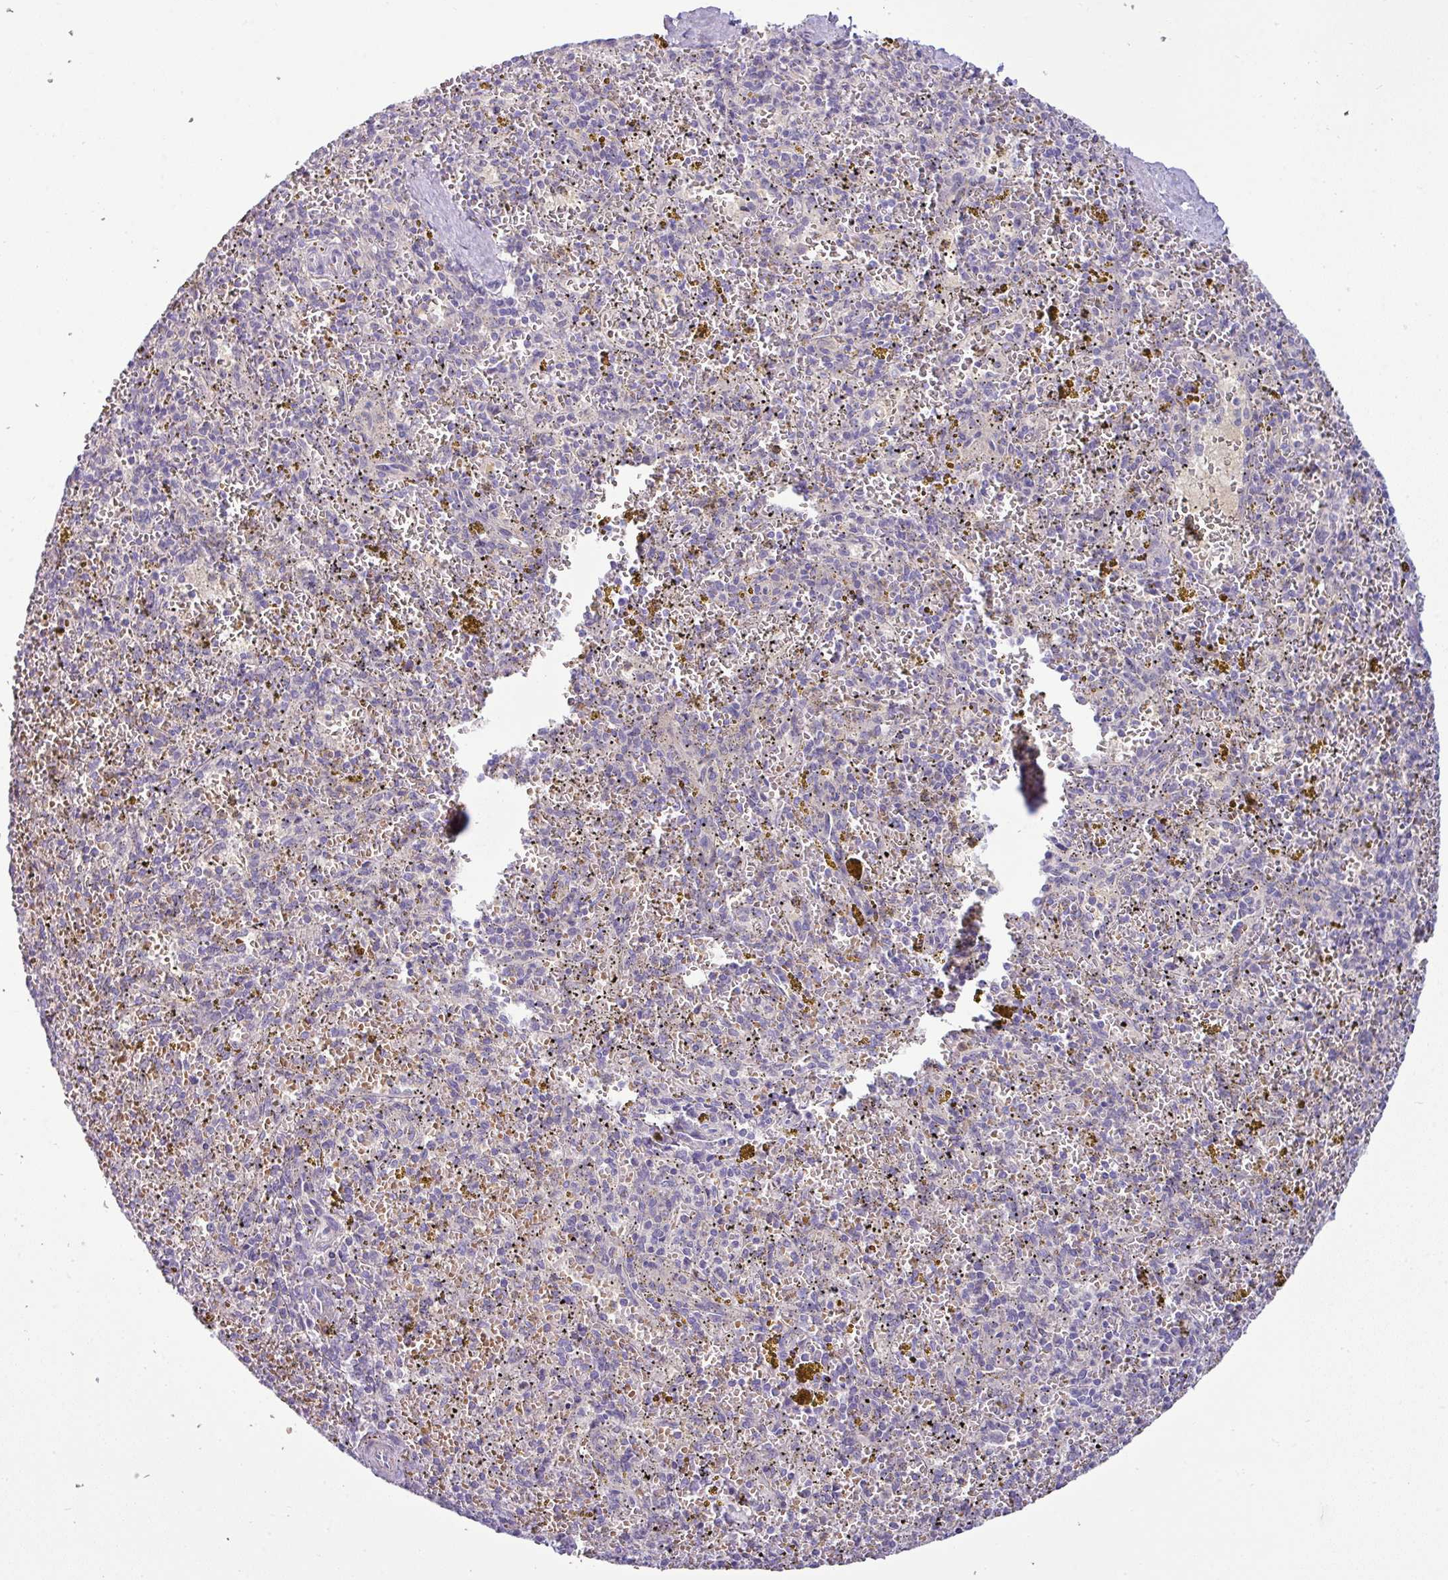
{"staining": {"intensity": "negative", "quantity": "none", "location": "none"}, "tissue": "spleen", "cell_type": "Cells in red pulp", "image_type": "normal", "snomed": [{"axis": "morphology", "description": "Normal tissue, NOS"}, {"axis": "topography", "description": "Spleen"}], "caption": "High magnification brightfield microscopy of unremarkable spleen stained with DAB (brown) and counterstained with hematoxylin (blue): cells in red pulp show no significant expression.", "gene": "ACAP3", "patient": {"sex": "male", "age": 57}}